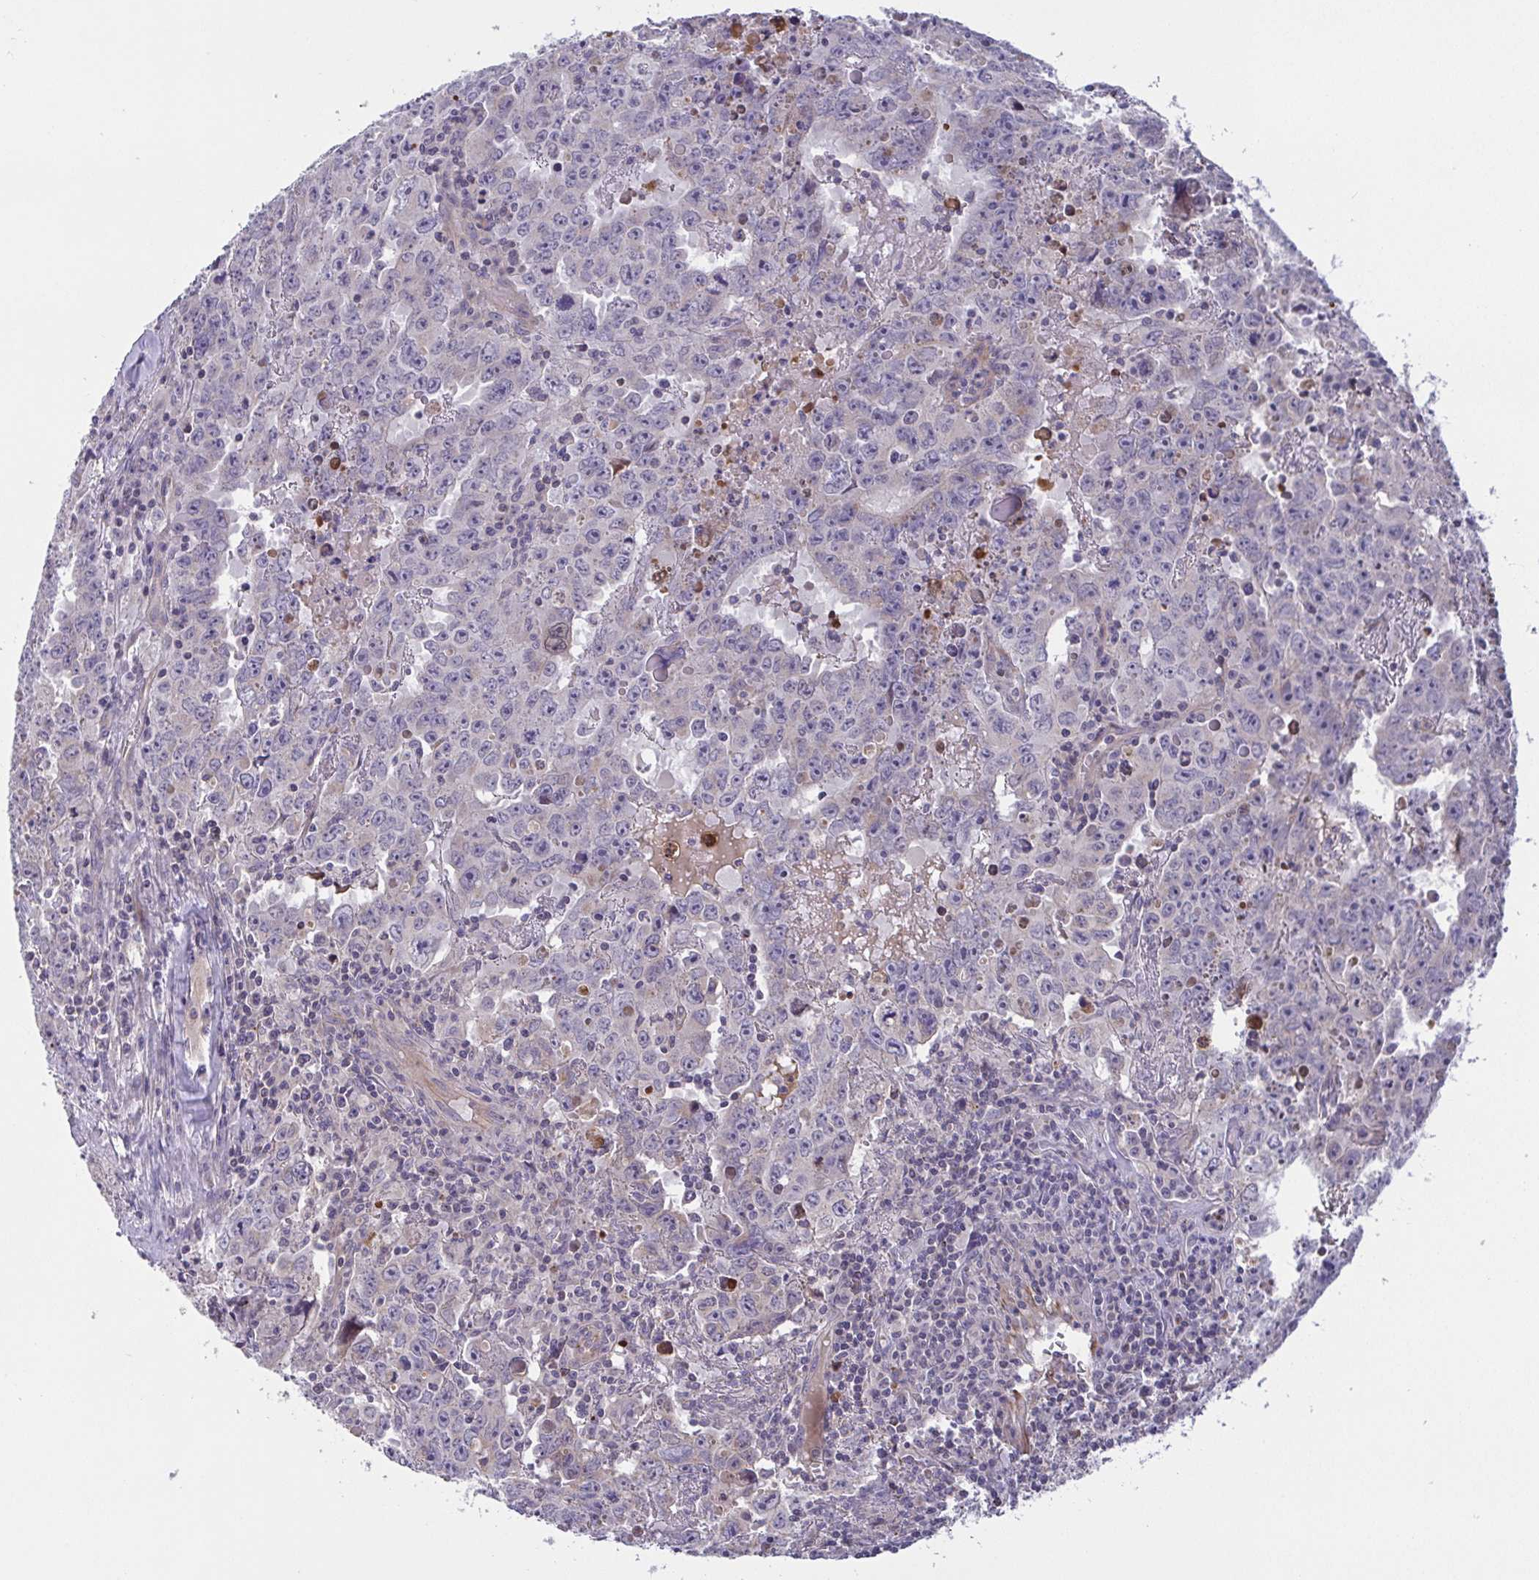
{"staining": {"intensity": "negative", "quantity": "none", "location": "none"}, "tissue": "testis cancer", "cell_type": "Tumor cells", "image_type": "cancer", "snomed": [{"axis": "morphology", "description": "Carcinoma, Embryonal, NOS"}, {"axis": "topography", "description": "Testis"}], "caption": "Testis cancer (embryonal carcinoma) stained for a protein using immunohistochemistry demonstrates no positivity tumor cells.", "gene": "OSBPL7", "patient": {"sex": "male", "age": 22}}